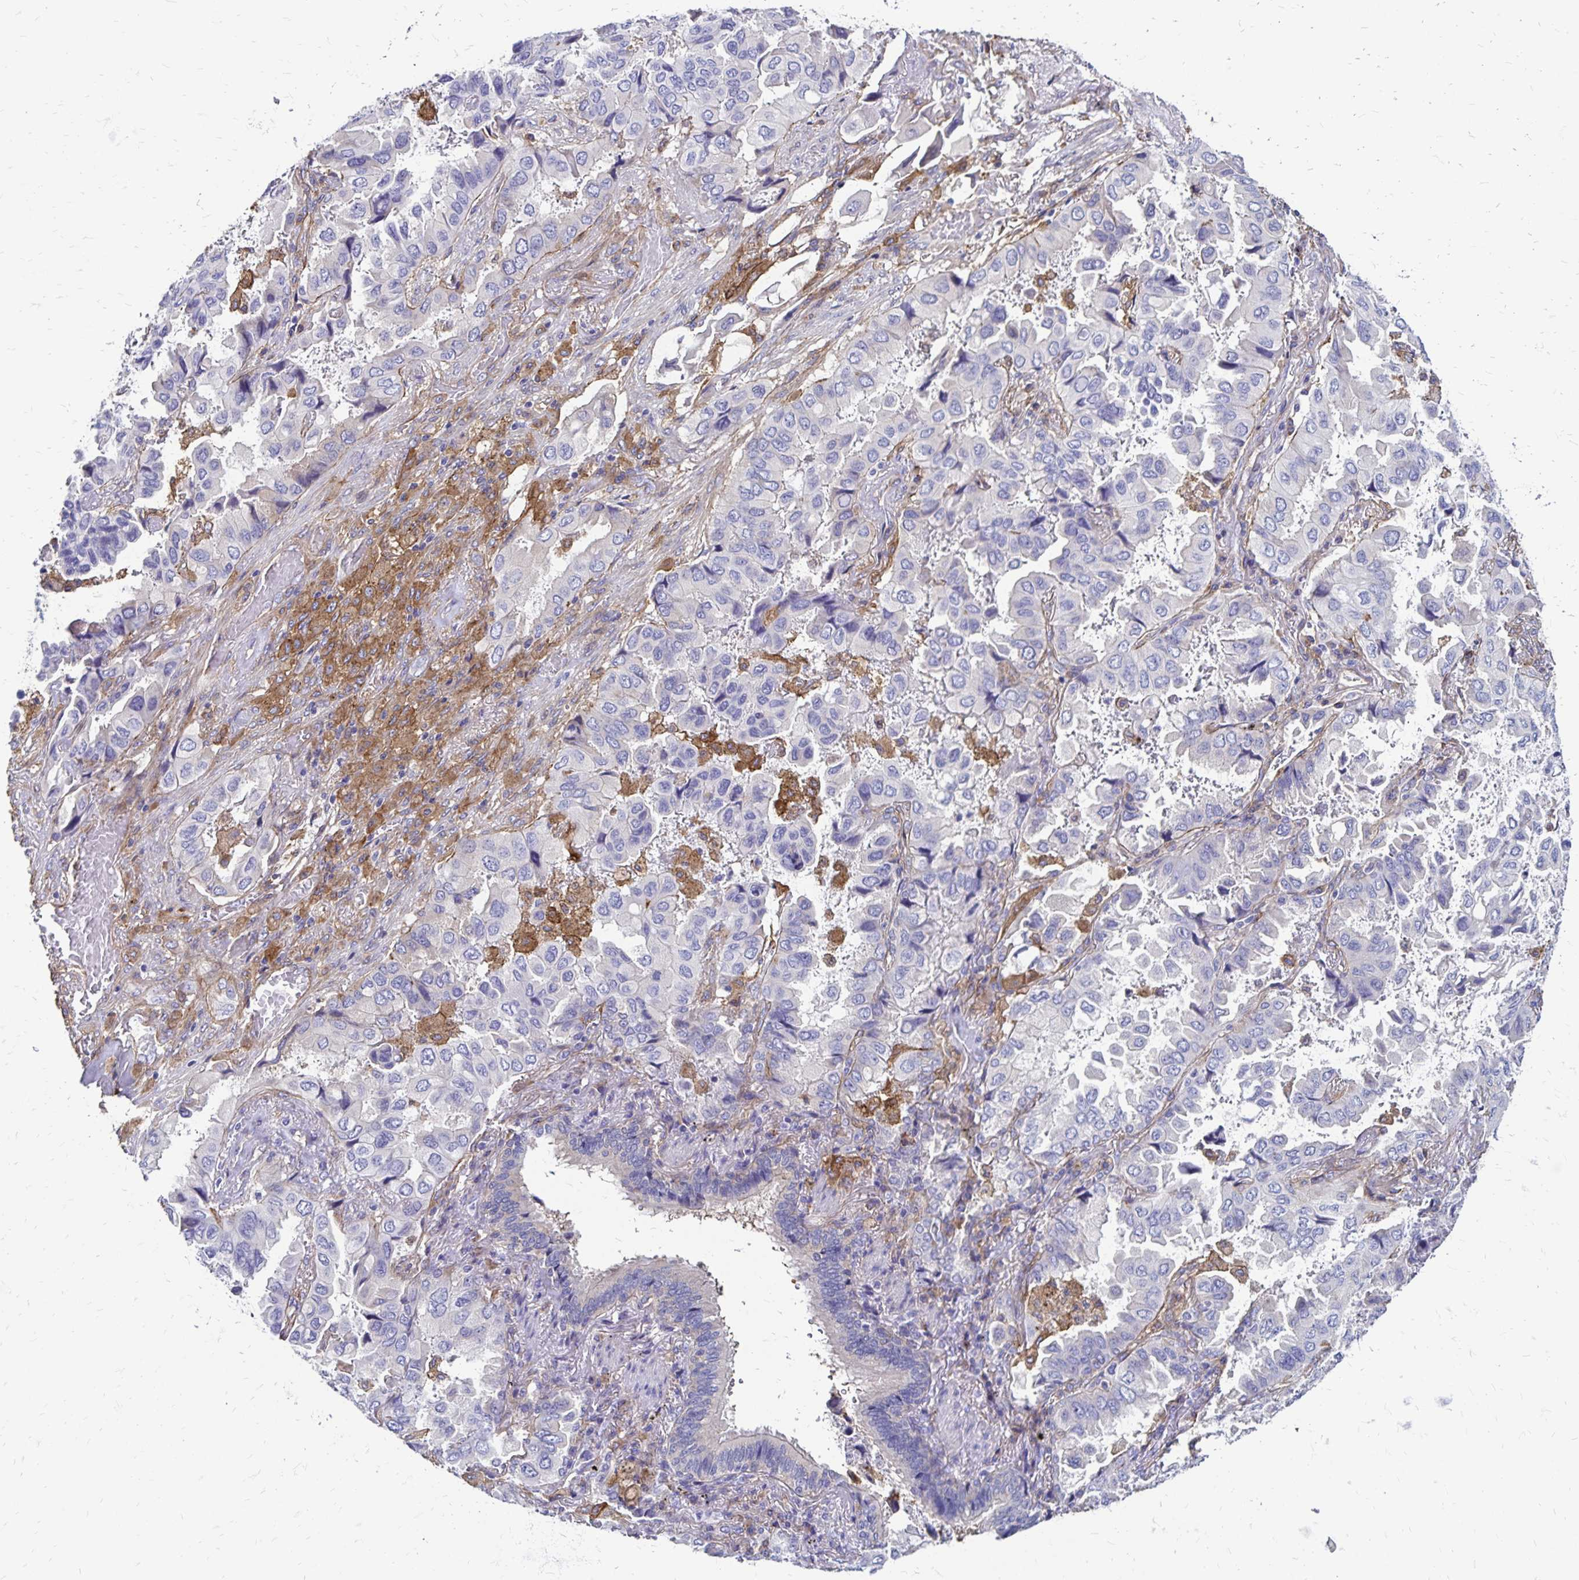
{"staining": {"intensity": "negative", "quantity": "none", "location": "none"}, "tissue": "lung cancer", "cell_type": "Tumor cells", "image_type": "cancer", "snomed": [{"axis": "morphology", "description": "Aneuploidy"}, {"axis": "morphology", "description": "Adenocarcinoma, NOS"}, {"axis": "morphology", "description": "Adenocarcinoma, metastatic, NOS"}, {"axis": "topography", "description": "Lymph node"}, {"axis": "topography", "description": "Lung"}], "caption": "This is a photomicrograph of immunohistochemistry (IHC) staining of lung cancer, which shows no positivity in tumor cells.", "gene": "TNS3", "patient": {"sex": "female", "age": 48}}